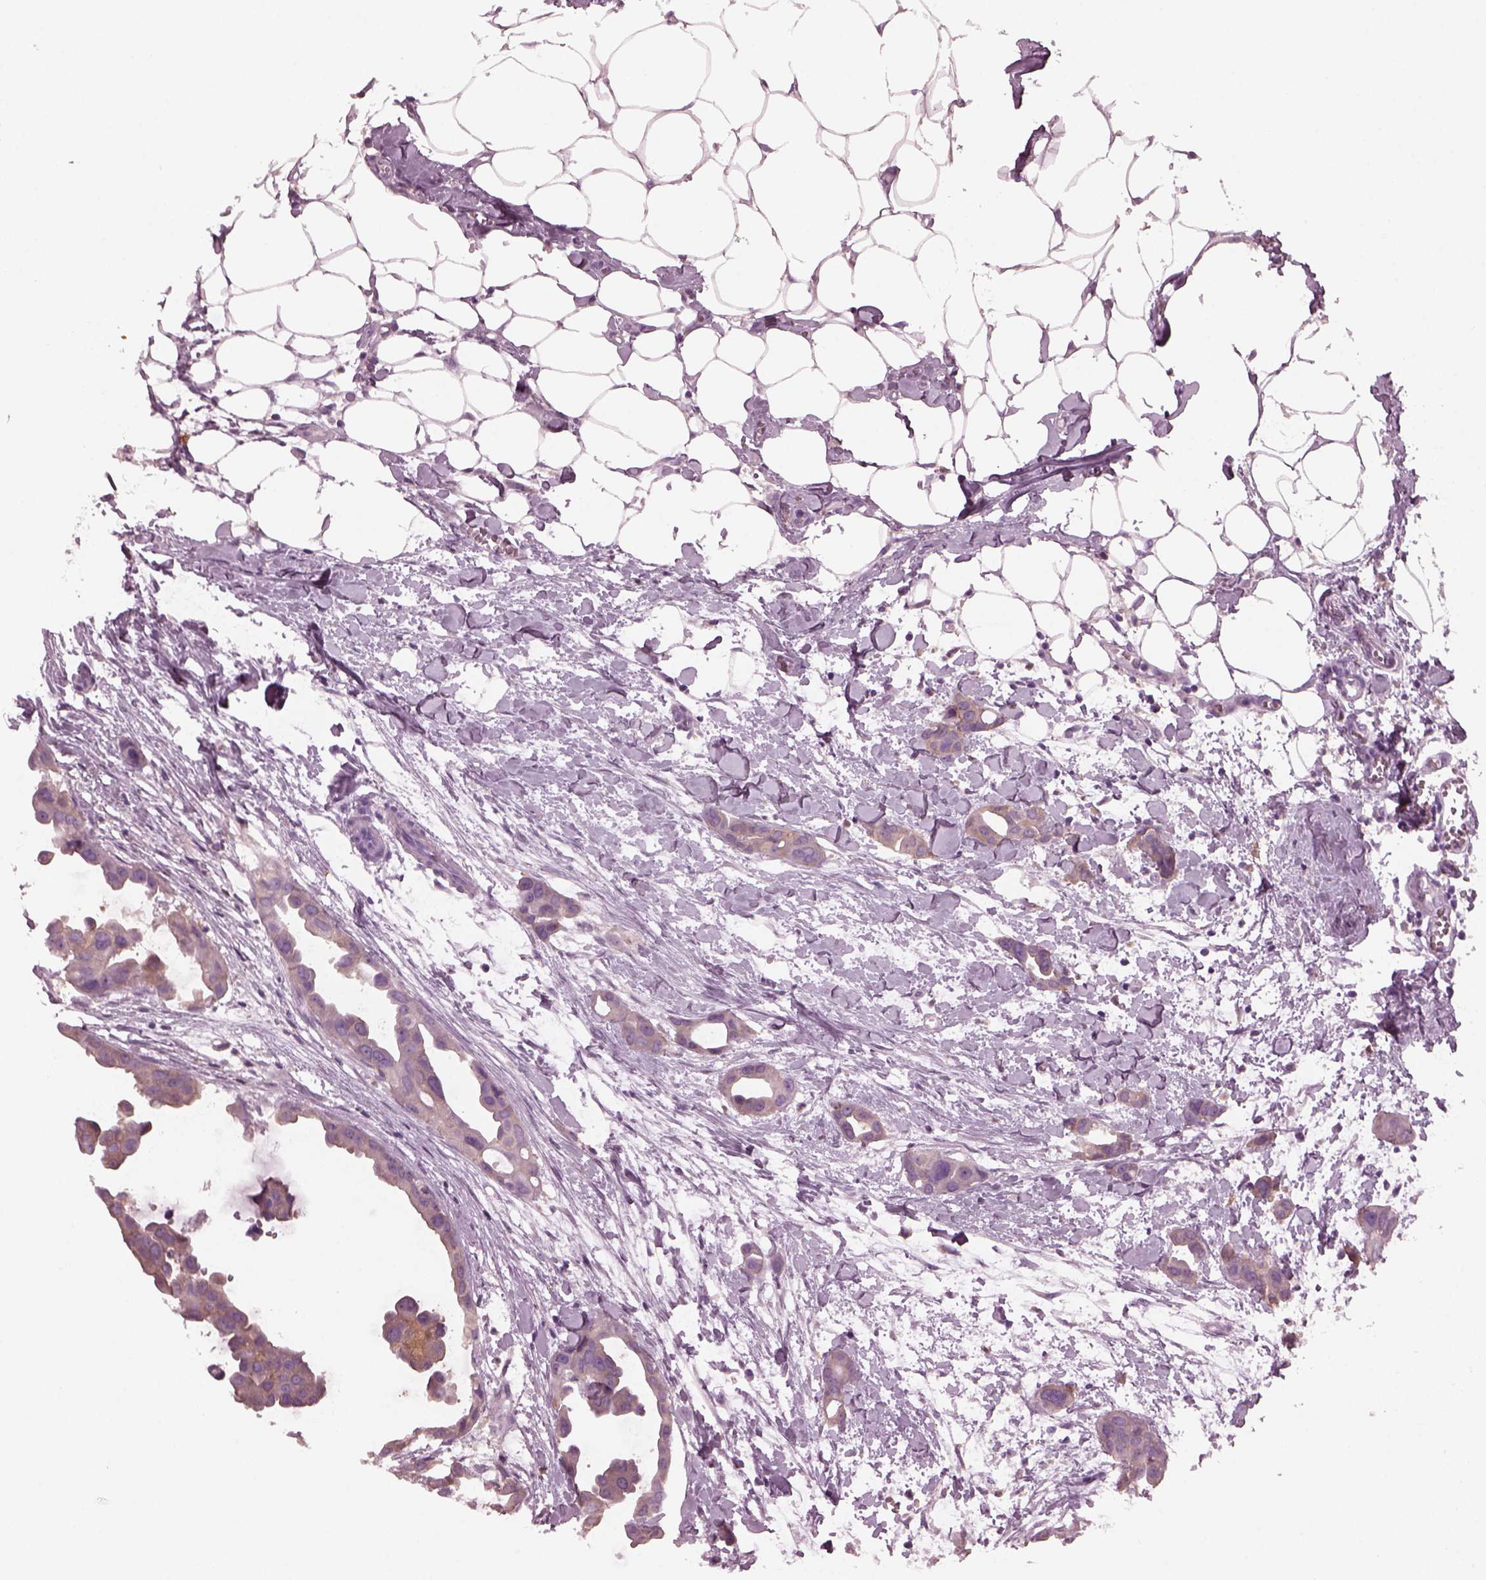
{"staining": {"intensity": "weak", "quantity": ">75%", "location": "cytoplasmic/membranous"}, "tissue": "breast cancer", "cell_type": "Tumor cells", "image_type": "cancer", "snomed": [{"axis": "morphology", "description": "Duct carcinoma"}, {"axis": "topography", "description": "Breast"}], "caption": "The histopathology image exhibits immunohistochemical staining of breast infiltrating ductal carcinoma. There is weak cytoplasmic/membranous positivity is appreciated in approximately >75% of tumor cells. (IHC, brightfield microscopy, high magnification).", "gene": "SHTN1", "patient": {"sex": "female", "age": 38}}